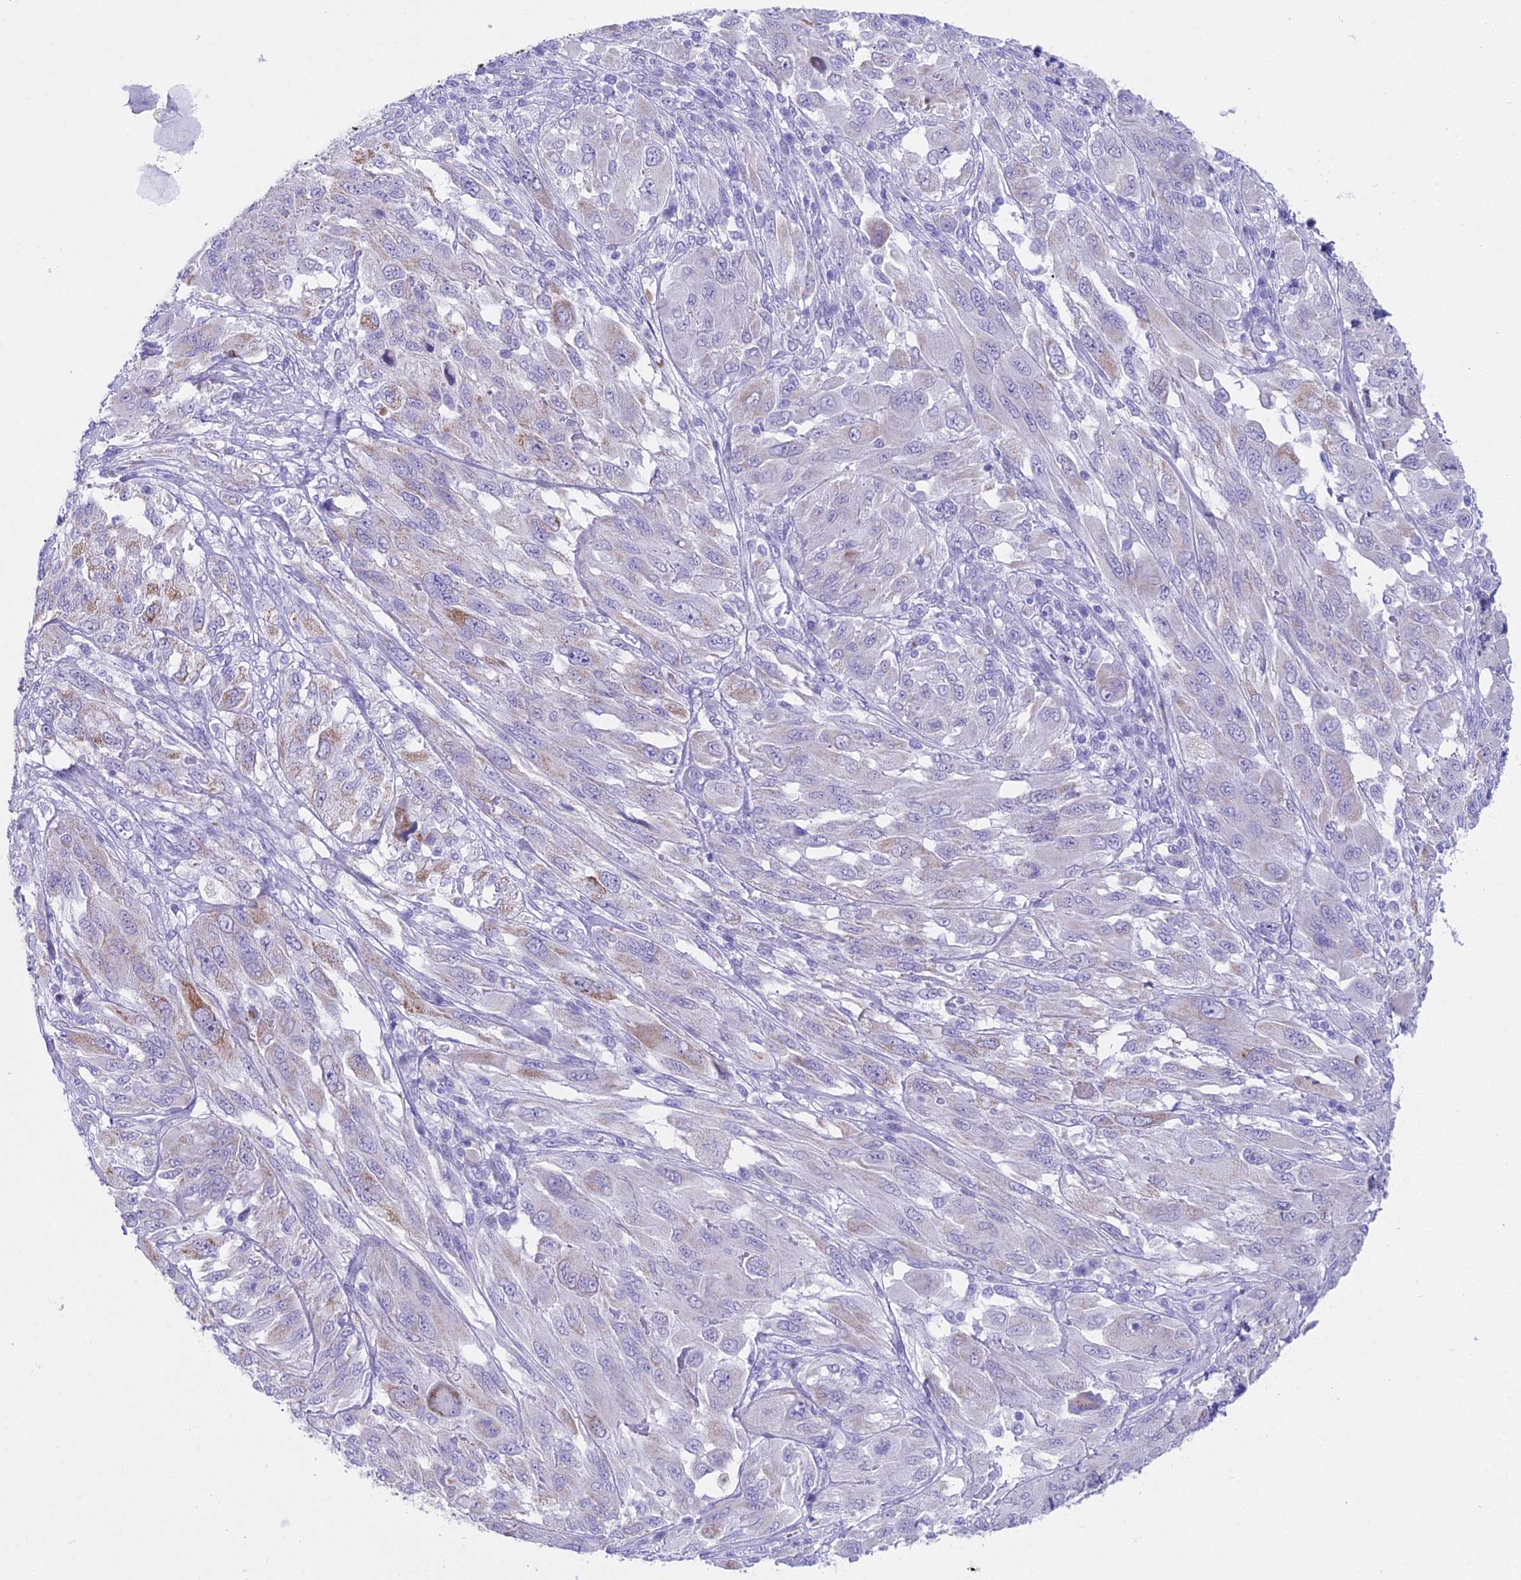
{"staining": {"intensity": "moderate", "quantity": "<25%", "location": "cytoplasmic/membranous"}, "tissue": "melanoma", "cell_type": "Tumor cells", "image_type": "cancer", "snomed": [{"axis": "morphology", "description": "Malignant melanoma, NOS"}, {"axis": "topography", "description": "Skin"}], "caption": "A low amount of moderate cytoplasmic/membranous positivity is seen in approximately <25% of tumor cells in malignant melanoma tissue. The staining was performed using DAB (3,3'-diaminobenzidine) to visualize the protein expression in brown, while the nuclei were stained in blue with hematoxylin (Magnification: 20x).", "gene": "CC2D2A", "patient": {"sex": "female", "age": 91}}